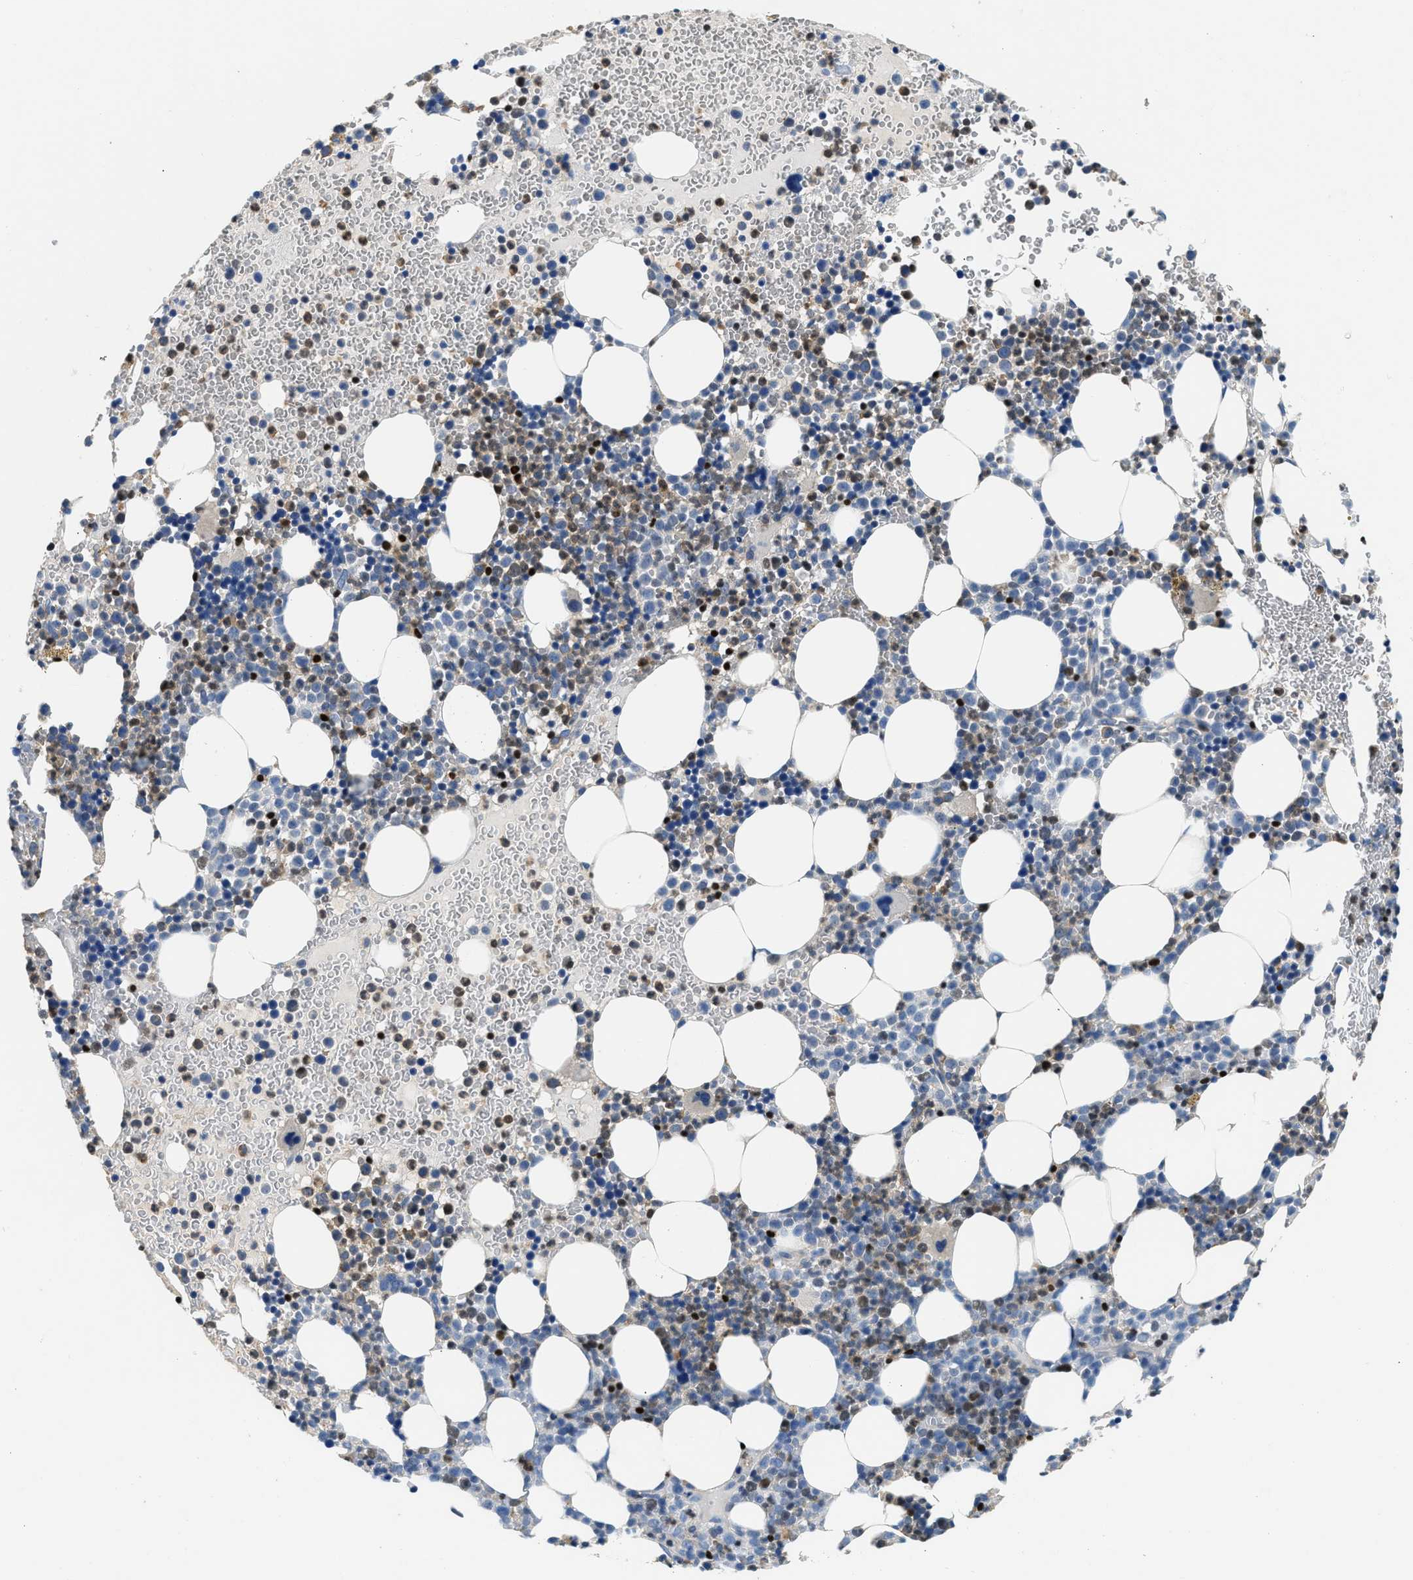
{"staining": {"intensity": "strong", "quantity": "<25%", "location": "nuclear"}, "tissue": "bone marrow", "cell_type": "Hematopoietic cells", "image_type": "normal", "snomed": [{"axis": "morphology", "description": "Normal tissue, NOS"}, {"axis": "morphology", "description": "Inflammation, NOS"}, {"axis": "topography", "description": "Bone marrow"}], "caption": "A micrograph of bone marrow stained for a protein displays strong nuclear brown staining in hematopoietic cells.", "gene": "TOX", "patient": {"sex": "female", "age": 67}}